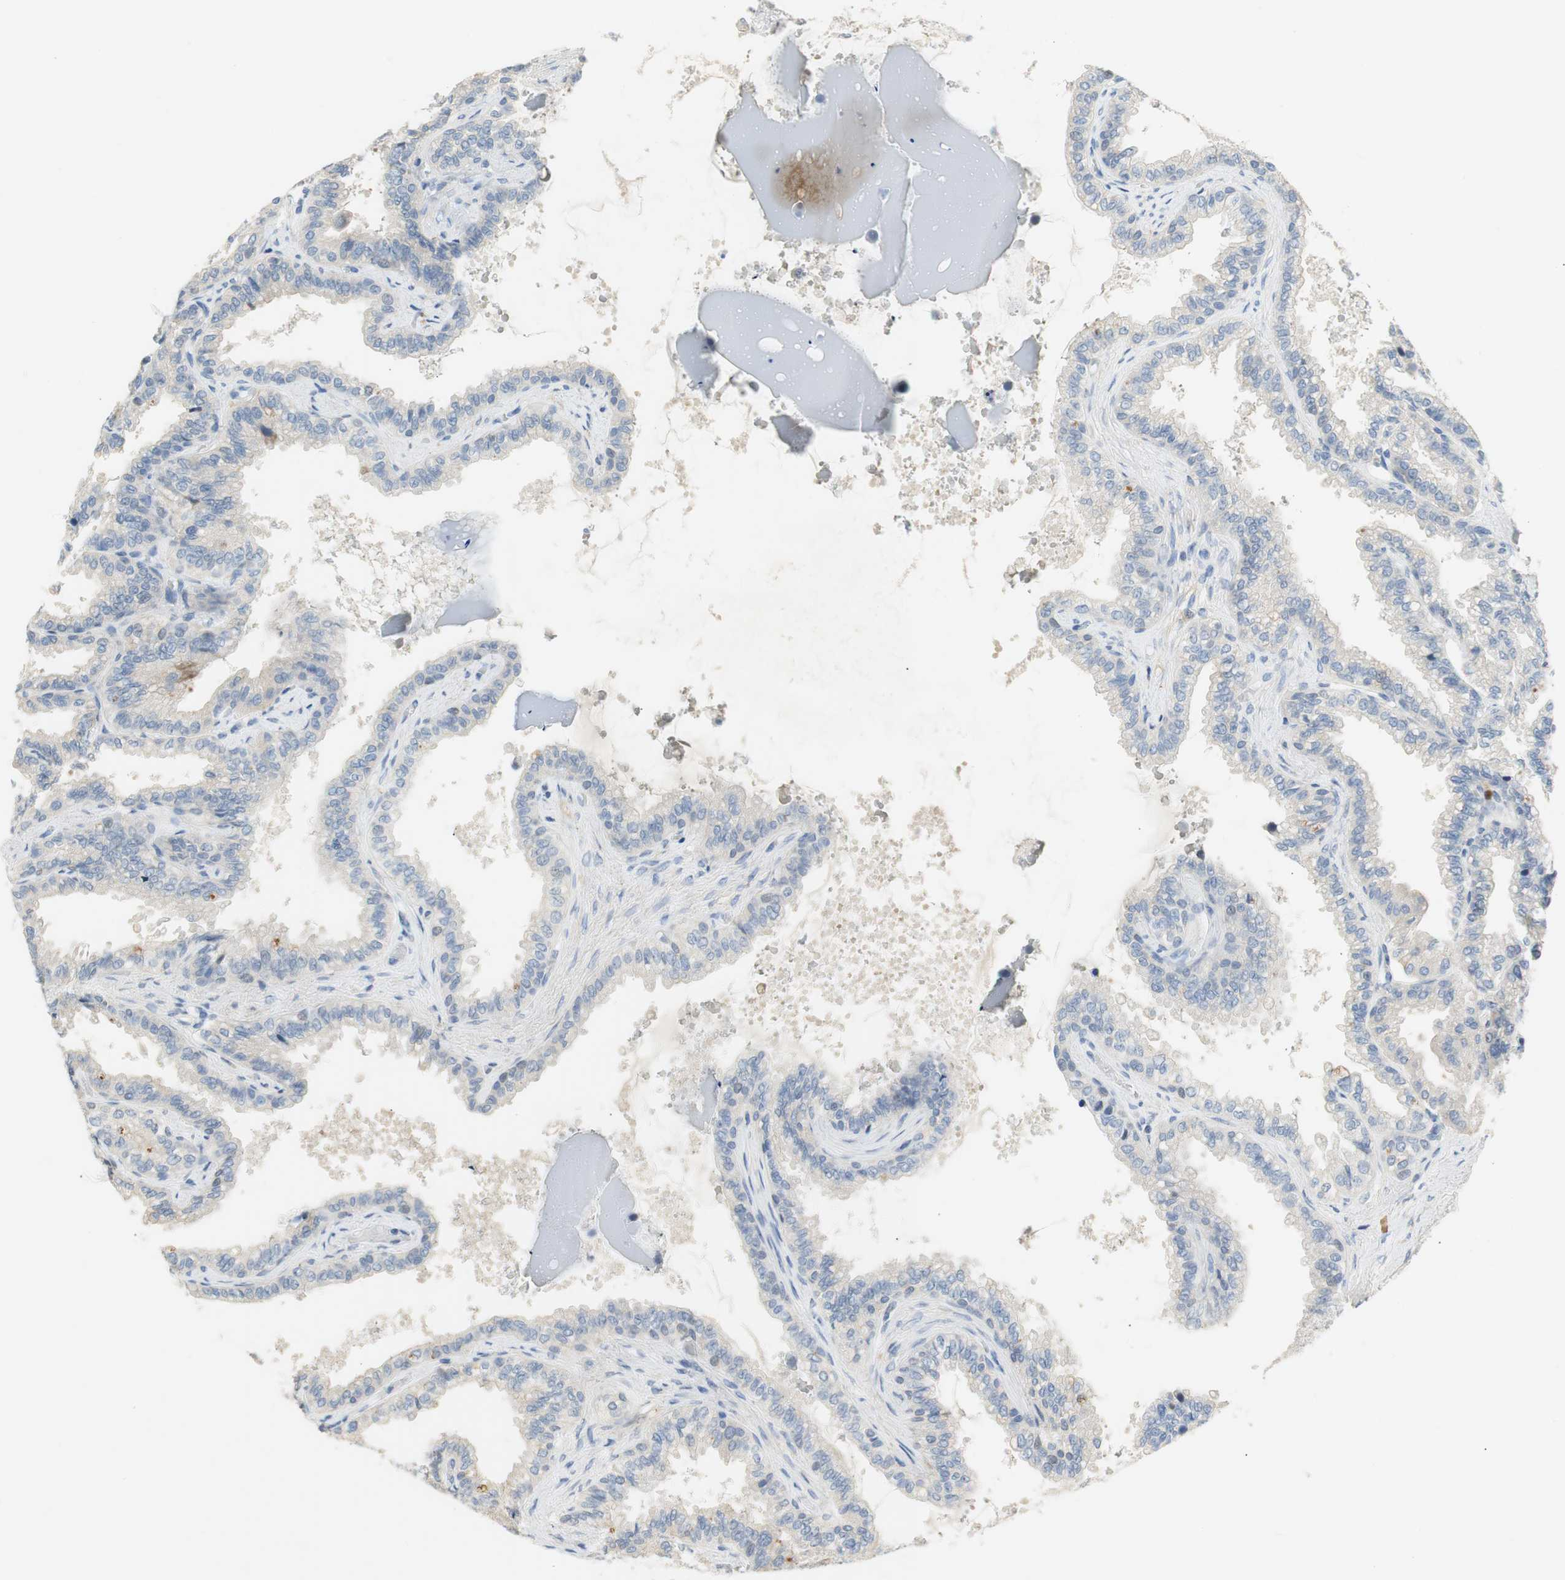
{"staining": {"intensity": "negative", "quantity": "none", "location": "none"}, "tissue": "seminal vesicle", "cell_type": "Glandular cells", "image_type": "normal", "snomed": [{"axis": "morphology", "description": "Normal tissue, NOS"}, {"axis": "topography", "description": "Seminal veicle"}], "caption": "DAB (3,3'-diaminobenzidine) immunohistochemical staining of unremarkable human seminal vesicle demonstrates no significant positivity in glandular cells. (Stains: DAB (3,3'-diaminobenzidine) IHC with hematoxylin counter stain, Microscopy: brightfield microscopy at high magnification).", "gene": "CCM2L", "patient": {"sex": "male", "age": 46}}